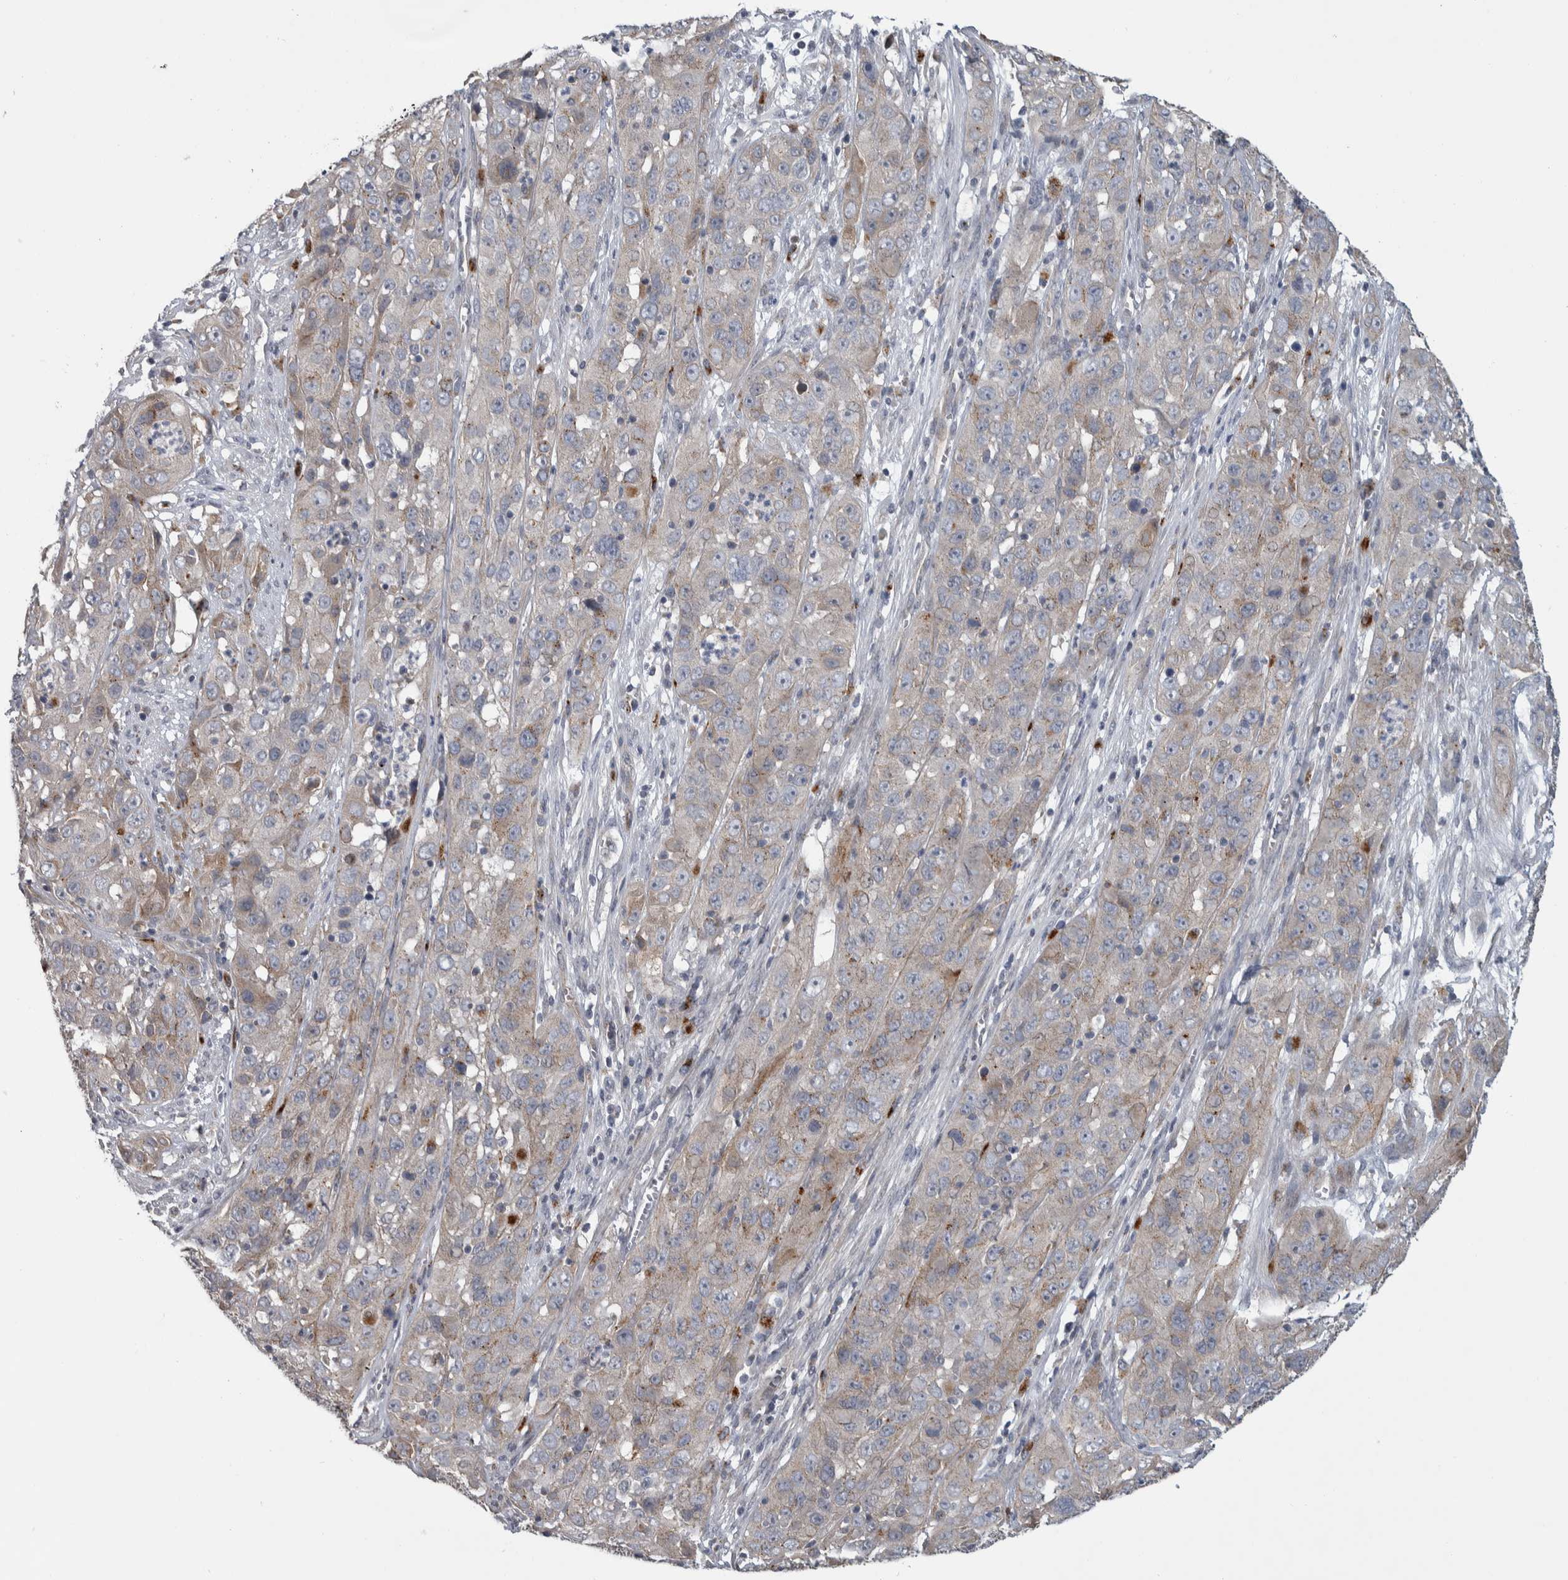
{"staining": {"intensity": "weak", "quantity": "<25%", "location": "cytoplasmic/membranous"}, "tissue": "cervical cancer", "cell_type": "Tumor cells", "image_type": "cancer", "snomed": [{"axis": "morphology", "description": "Squamous cell carcinoma, NOS"}, {"axis": "topography", "description": "Cervix"}], "caption": "Micrograph shows no protein positivity in tumor cells of cervical cancer (squamous cell carcinoma) tissue. (DAB (3,3'-diaminobenzidine) IHC, high magnification).", "gene": "FAM83G", "patient": {"sex": "female", "age": 32}}